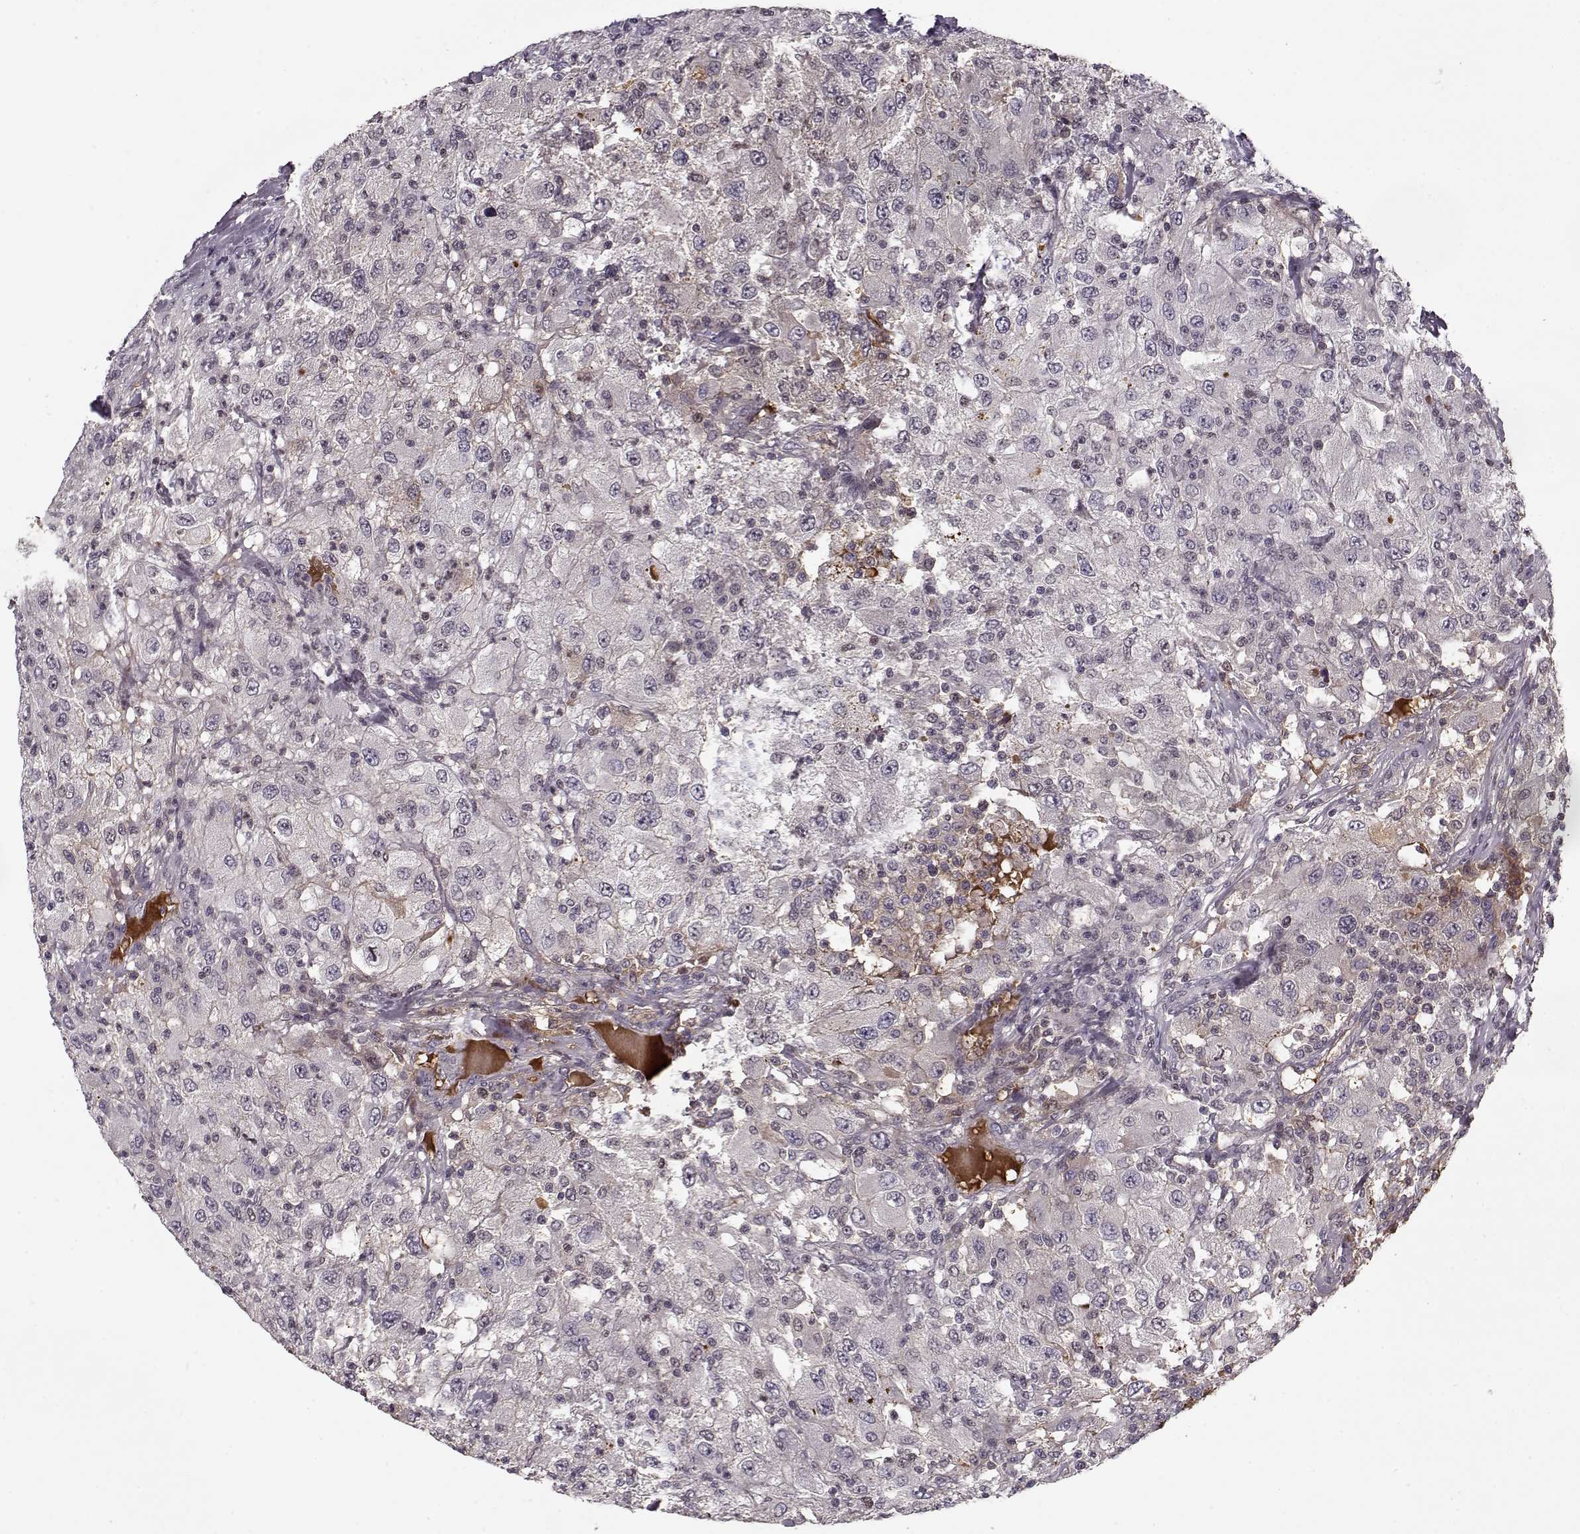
{"staining": {"intensity": "negative", "quantity": "none", "location": "none"}, "tissue": "renal cancer", "cell_type": "Tumor cells", "image_type": "cancer", "snomed": [{"axis": "morphology", "description": "Adenocarcinoma, NOS"}, {"axis": "topography", "description": "Kidney"}], "caption": "The image reveals no significant expression in tumor cells of renal cancer (adenocarcinoma).", "gene": "AFM", "patient": {"sex": "female", "age": 67}}